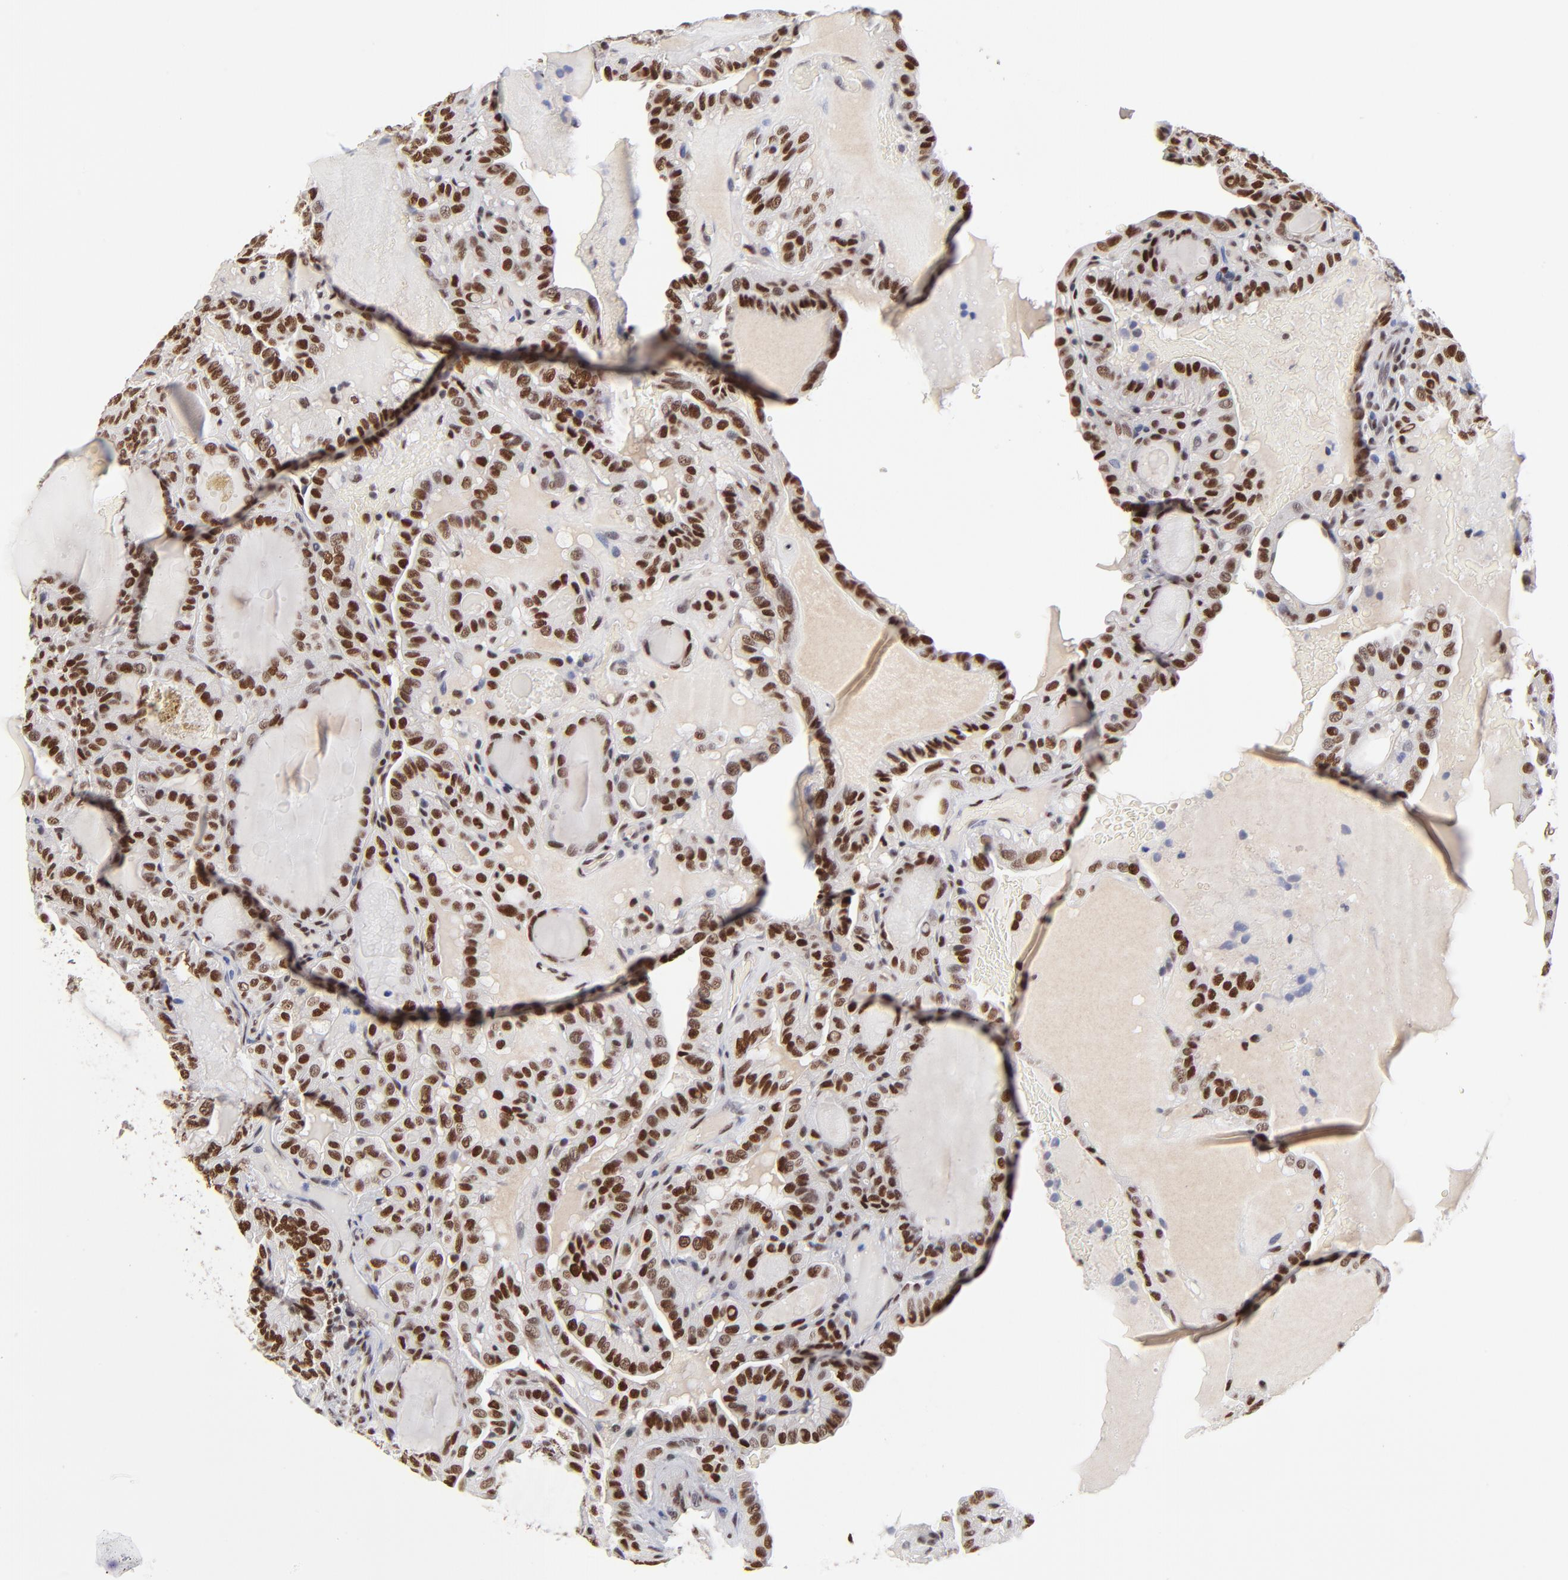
{"staining": {"intensity": "strong", "quantity": ">75%", "location": "nuclear"}, "tissue": "thyroid cancer", "cell_type": "Tumor cells", "image_type": "cancer", "snomed": [{"axis": "morphology", "description": "Papillary adenocarcinoma, NOS"}, {"axis": "topography", "description": "Thyroid gland"}], "caption": "Tumor cells reveal high levels of strong nuclear staining in approximately >75% of cells in human thyroid cancer (papillary adenocarcinoma).", "gene": "ZMYM3", "patient": {"sex": "male", "age": 77}}